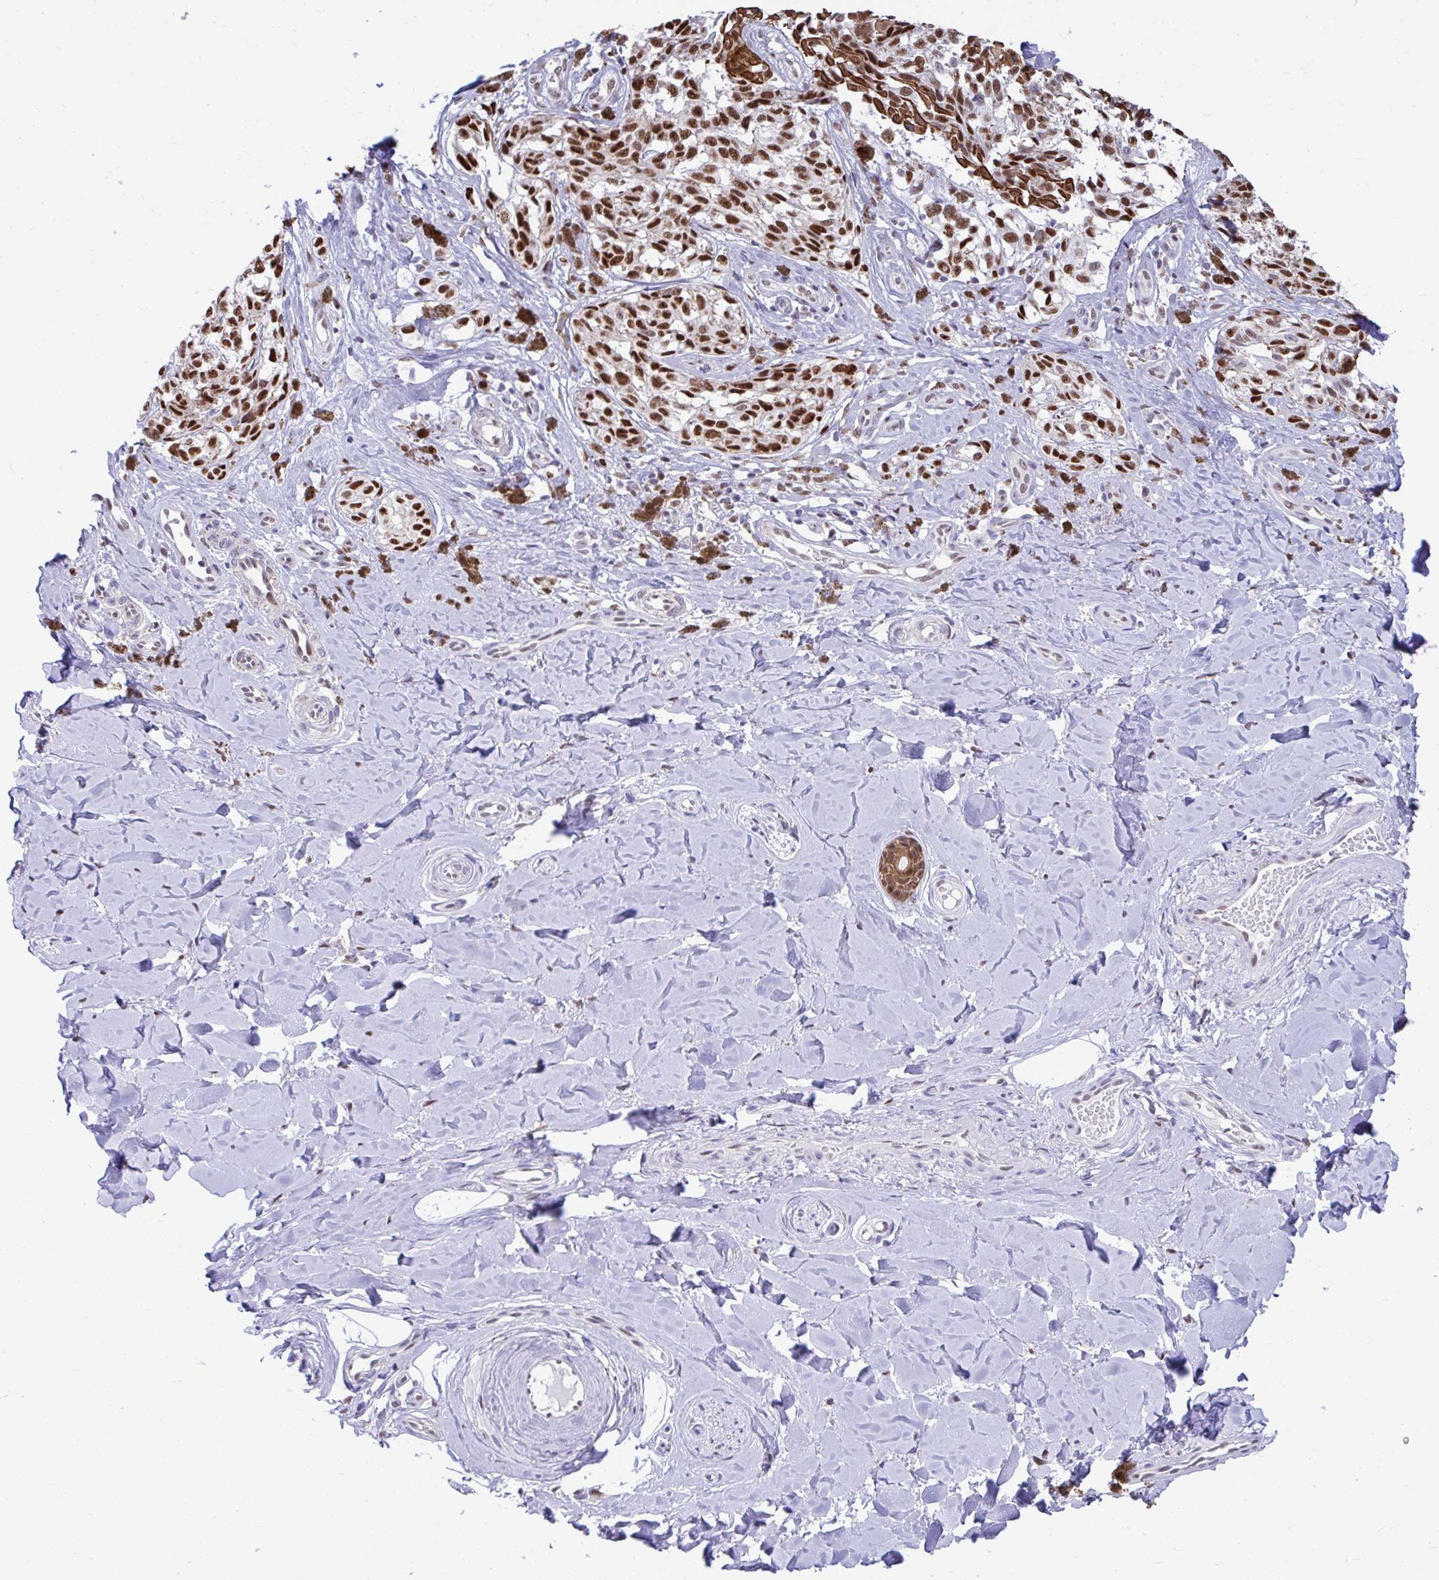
{"staining": {"intensity": "strong", "quantity": ">75%", "location": "nuclear"}, "tissue": "melanoma", "cell_type": "Tumor cells", "image_type": "cancer", "snomed": [{"axis": "morphology", "description": "Malignant melanoma, NOS"}, {"axis": "topography", "description": "Skin"}], "caption": "Malignant melanoma stained with DAB (3,3'-diaminobenzidine) immunohistochemistry demonstrates high levels of strong nuclear staining in about >75% of tumor cells. (DAB IHC with brightfield microscopy, high magnification).", "gene": "SLC35C2", "patient": {"sex": "female", "age": 65}}